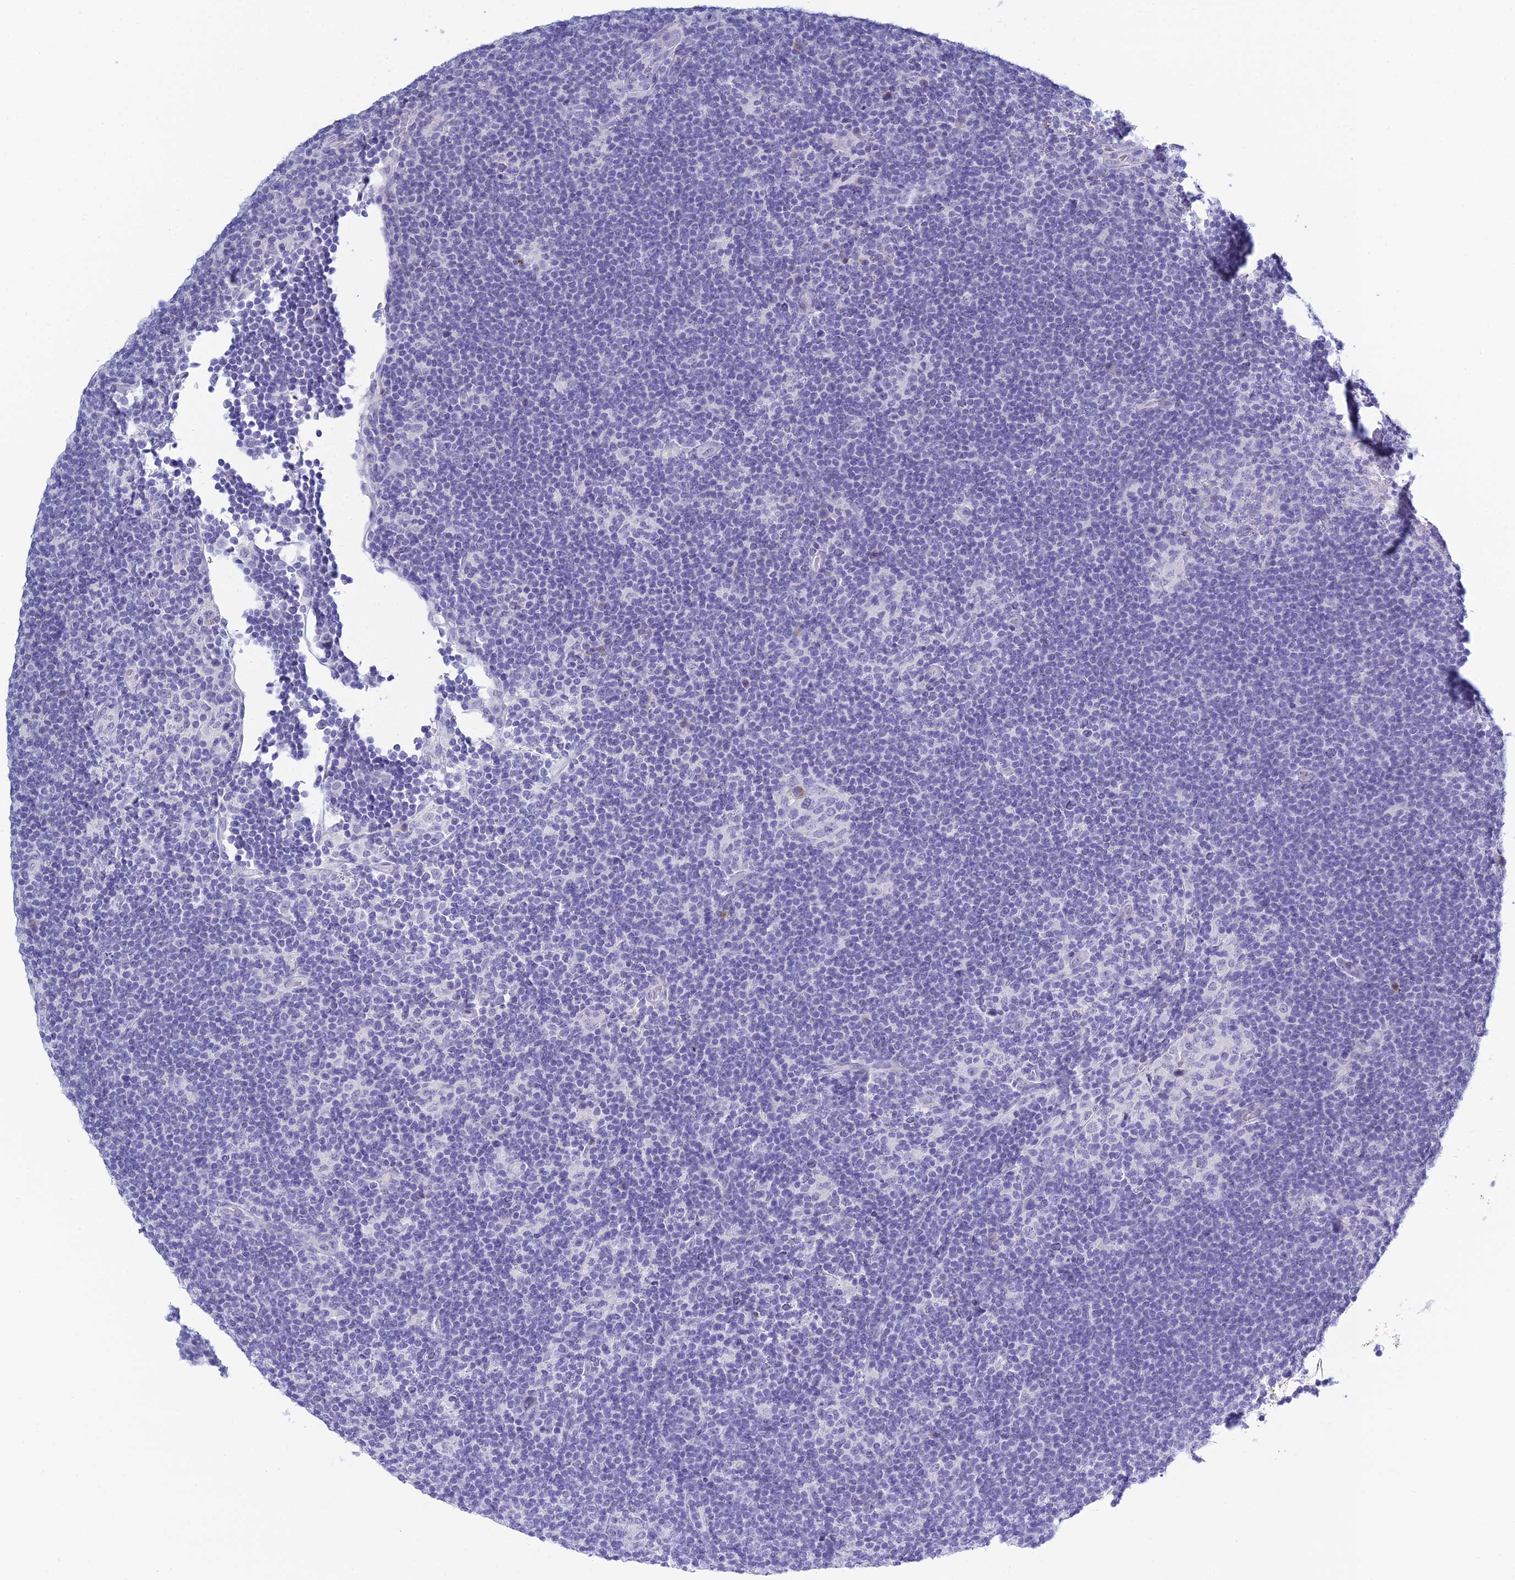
{"staining": {"intensity": "negative", "quantity": "none", "location": "none"}, "tissue": "lymphoma", "cell_type": "Tumor cells", "image_type": "cancer", "snomed": [{"axis": "morphology", "description": "Hodgkin's disease, NOS"}, {"axis": "topography", "description": "Lymph node"}], "caption": "This is a image of immunohistochemistry staining of Hodgkin's disease, which shows no positivity in tumor cells.", "gene": "MUC13", "patient": {"sex": "female", "age": 57}}